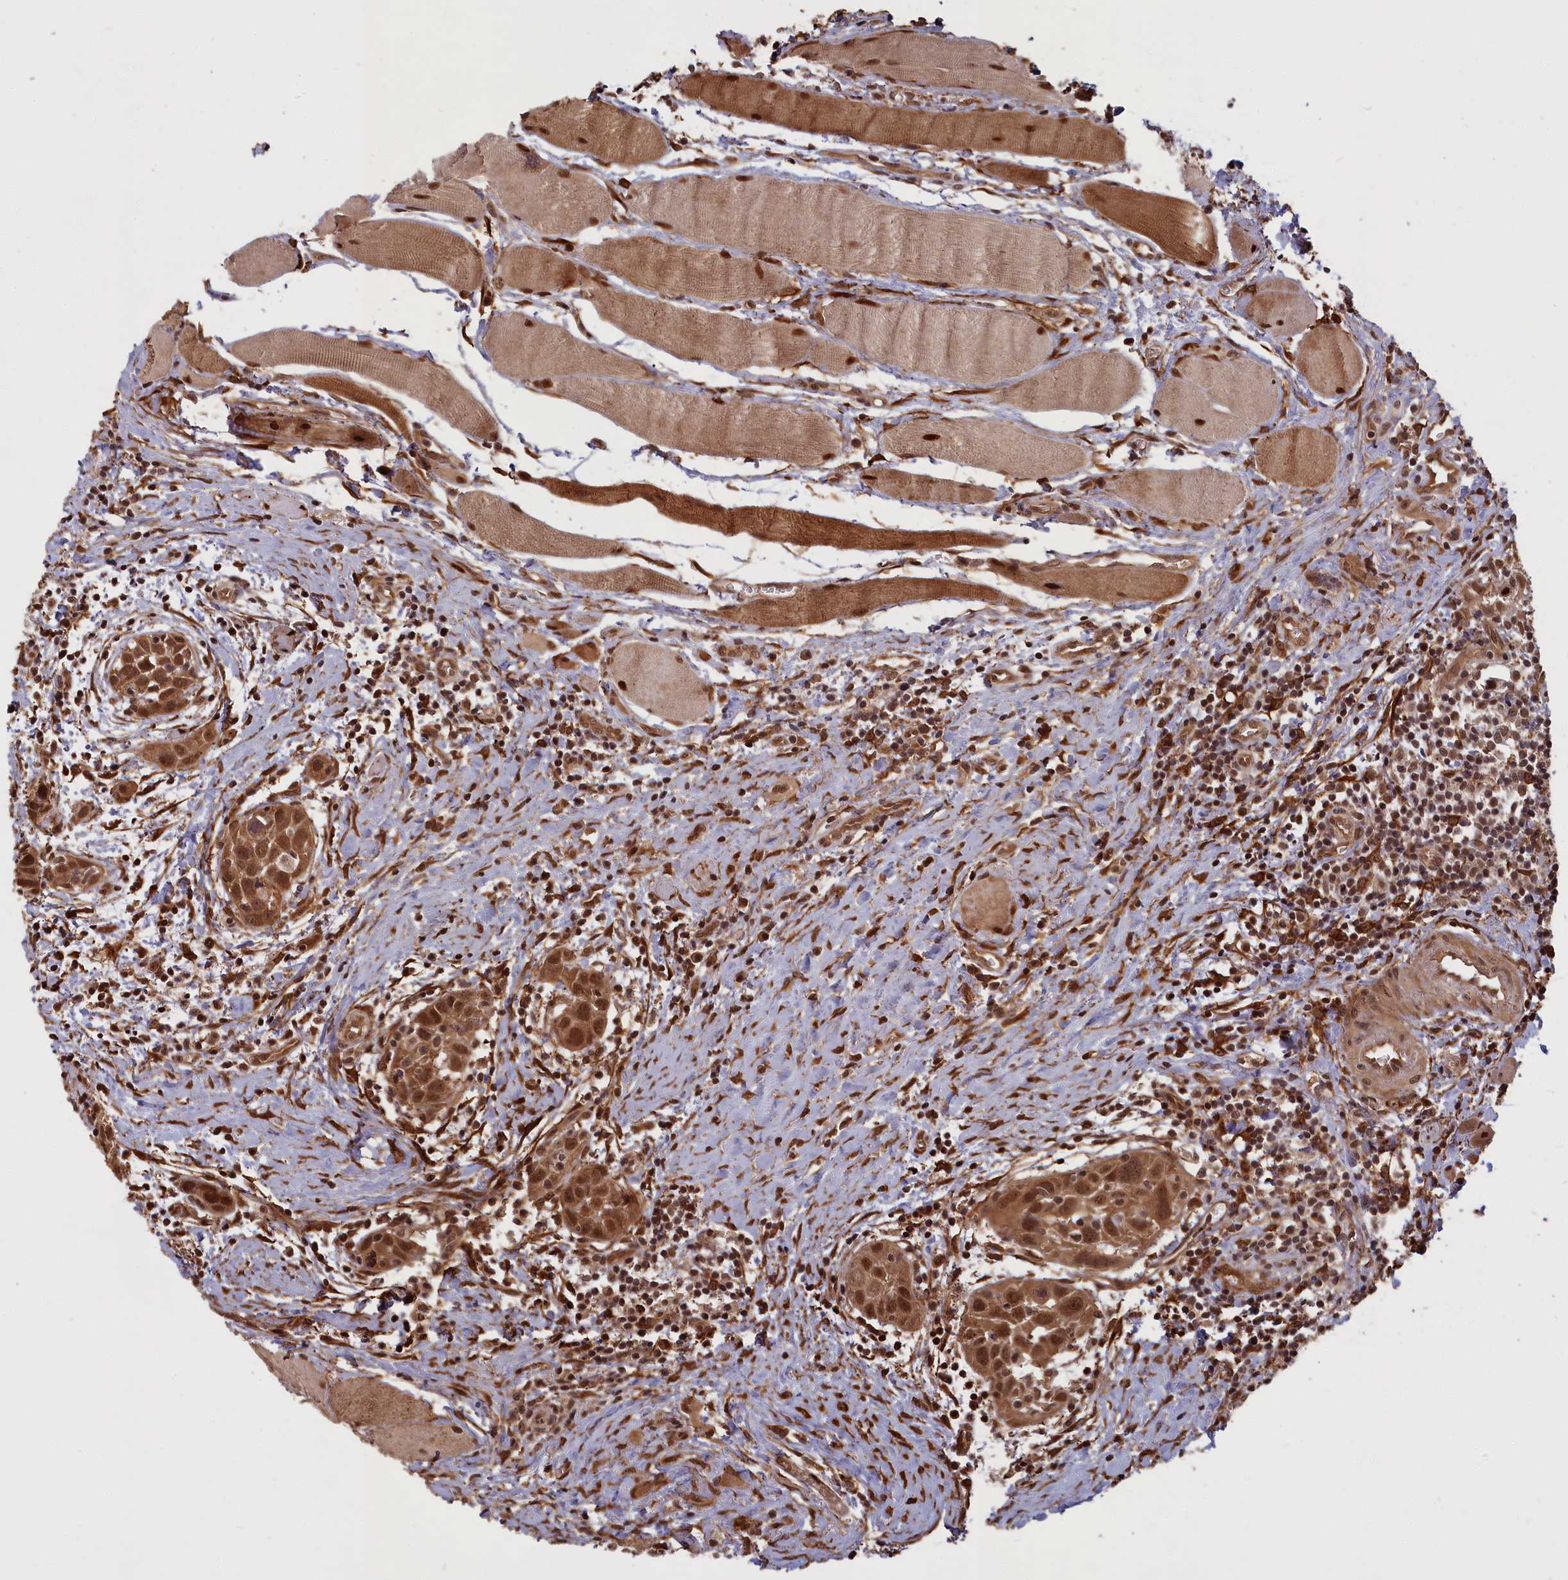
{"staining": {"intensity": "moderate", "quantity": ">75%", "location": "cytoplasmic/membranous,nuclear"}, "tissue": "head and neck cancer", "cell_type": "Tumor cells", "image_type": "cancer", "snomed": [{"axis": "morphology", "description": "Squamous cell carcinoma, NOS"}, {"axis": "topography", "description": "Oral tissue"}, {"axis": "topography", "description": "Head-Neck"}], "caption": "This is a micrograph of immunohistochemistry (IHC) staining of head and neck cancer, which shows moderate expression in the cytoplasmic/membranous and nuclear of tumor cells.", "gene": "HIF3A", "patient": {"sex": "female", "age": 50}}